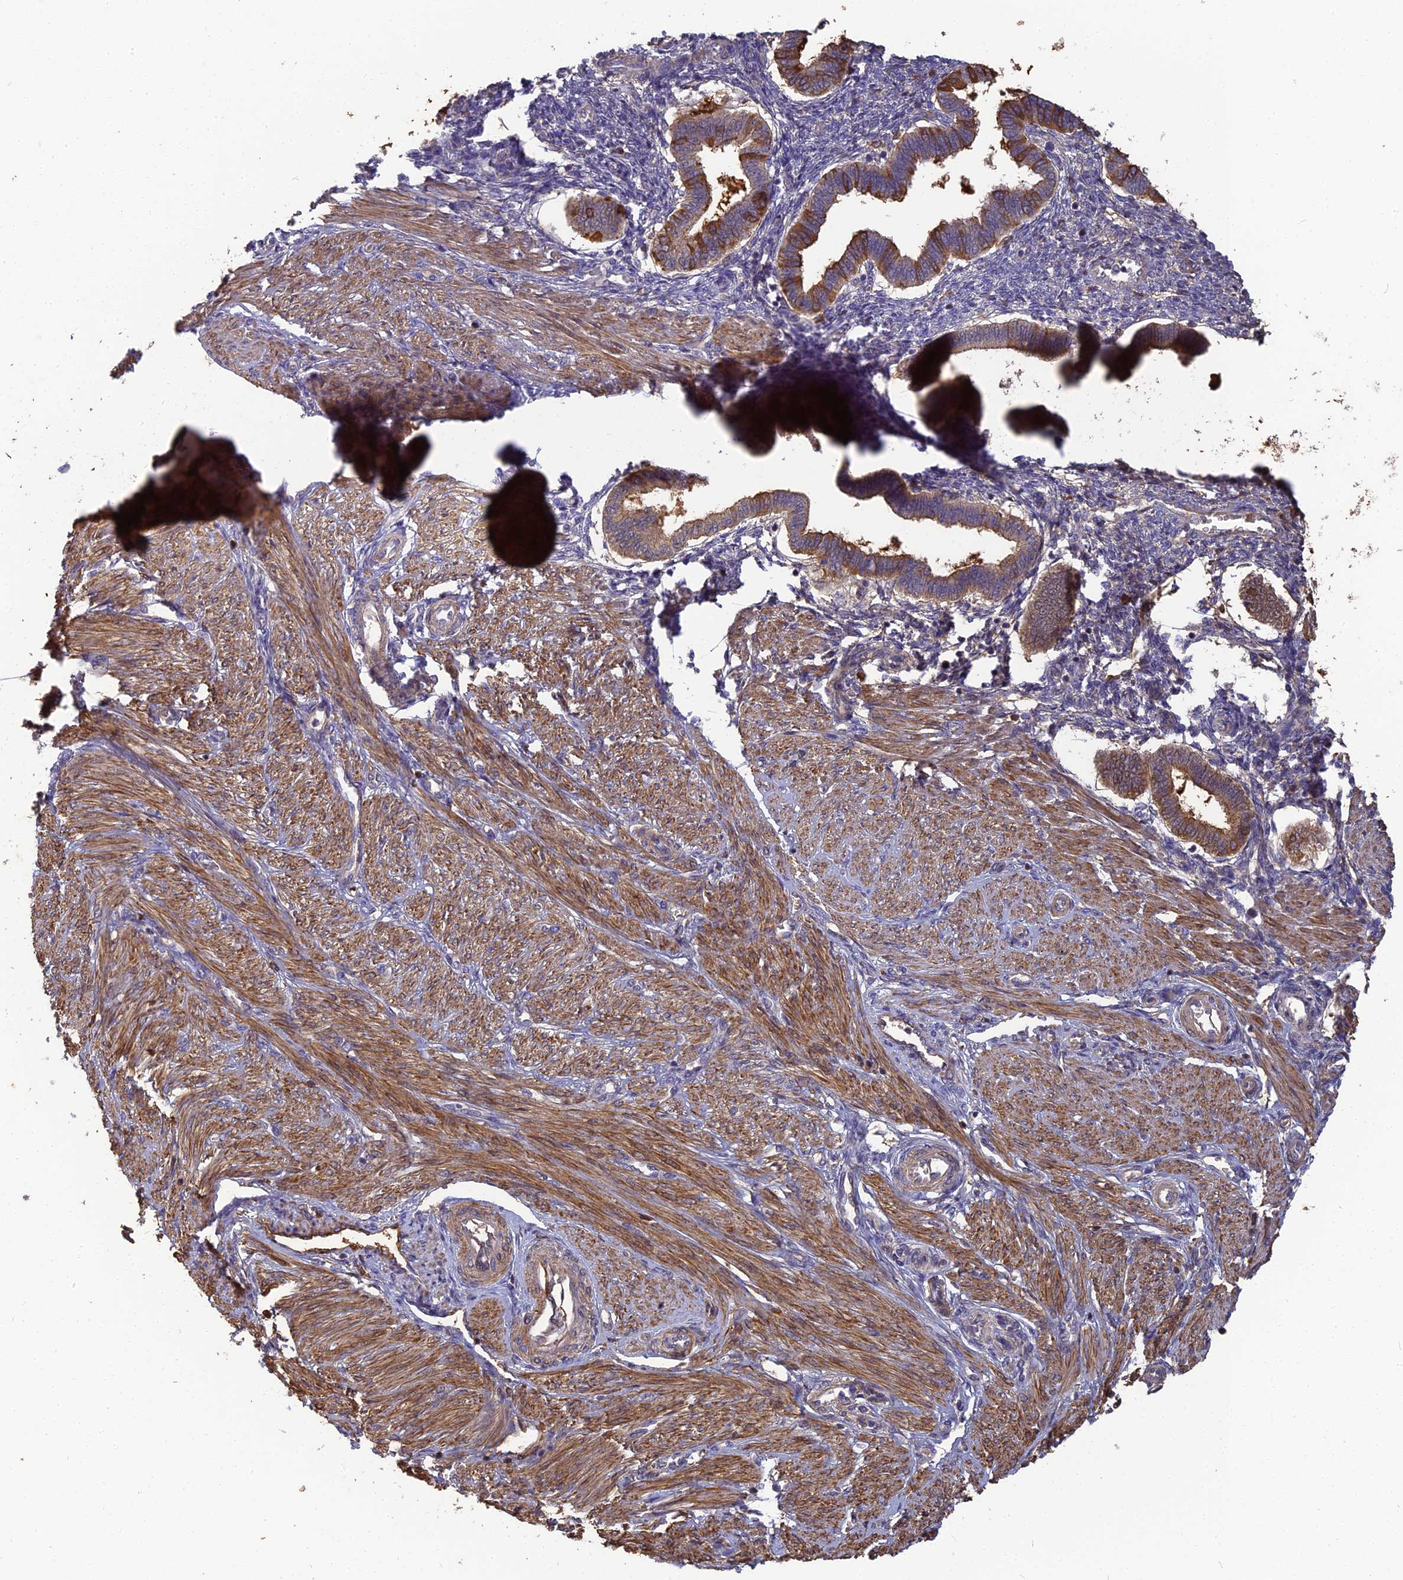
{"staining": {"intensity": "moderate", "quantity": "25%-75%", "location": "cytoplasmic/membranous"}, "tissue": "endometrium", "cell_type": "Cells in endometrial stroma", "image_type": "normal", "snomed": [{"axis": "morphology", "description": "Normal tissue, NOS"}, {"axis": "topography", "description": "Endometrium"}], "caption": "Moderate cytoplasmic/membranous protein positivity is identified in about 25%-75% of cells in endometrial stroma in endometrium. (DAB IHC with brightfield microscopy, high magnification).", "gene": "ERMAP", "patient": {"sex": "female", "age": 24}}